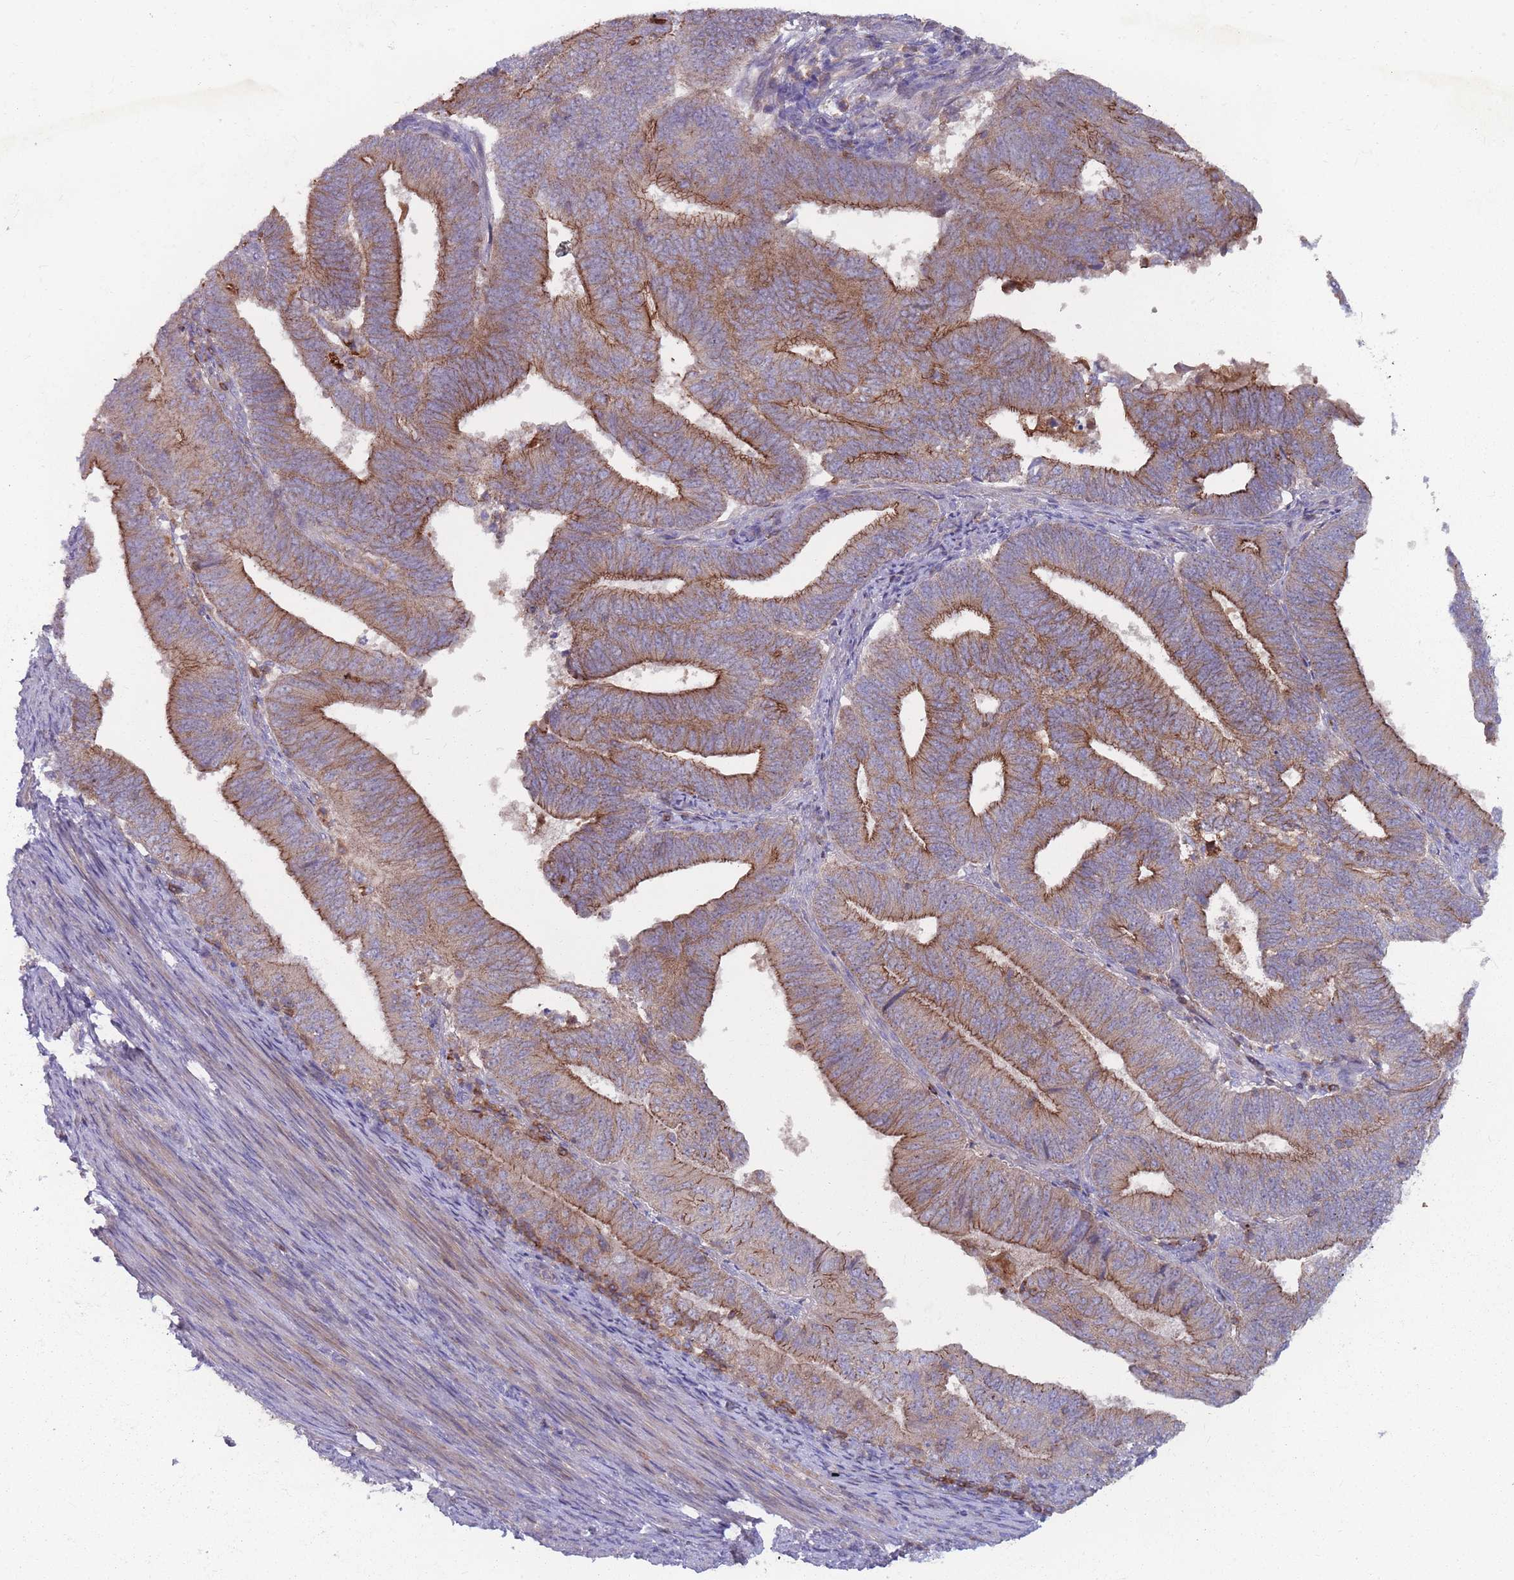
{"staining": {"intensity": "moderate", "quantity": ">75%", "location": "cytoplasmic/membranous"}, "tissue": "endometrial cancer", "cell_type": "Tumor cells", "image_type": "cancer", "snomed": [{"axis": "morphology", "description": "Adenocarcinoma, NOS"}, {"axis": "topography", "description": "Endometrium"}], "caption": "Tumor cells reveal medium levels of moderate cytoplasmic/membranous expression in about >75% of cells in human endometrial cancer (adenocarcinoma).", "gene": "CD33", "patient": {"sex": "female", "age": 70}}